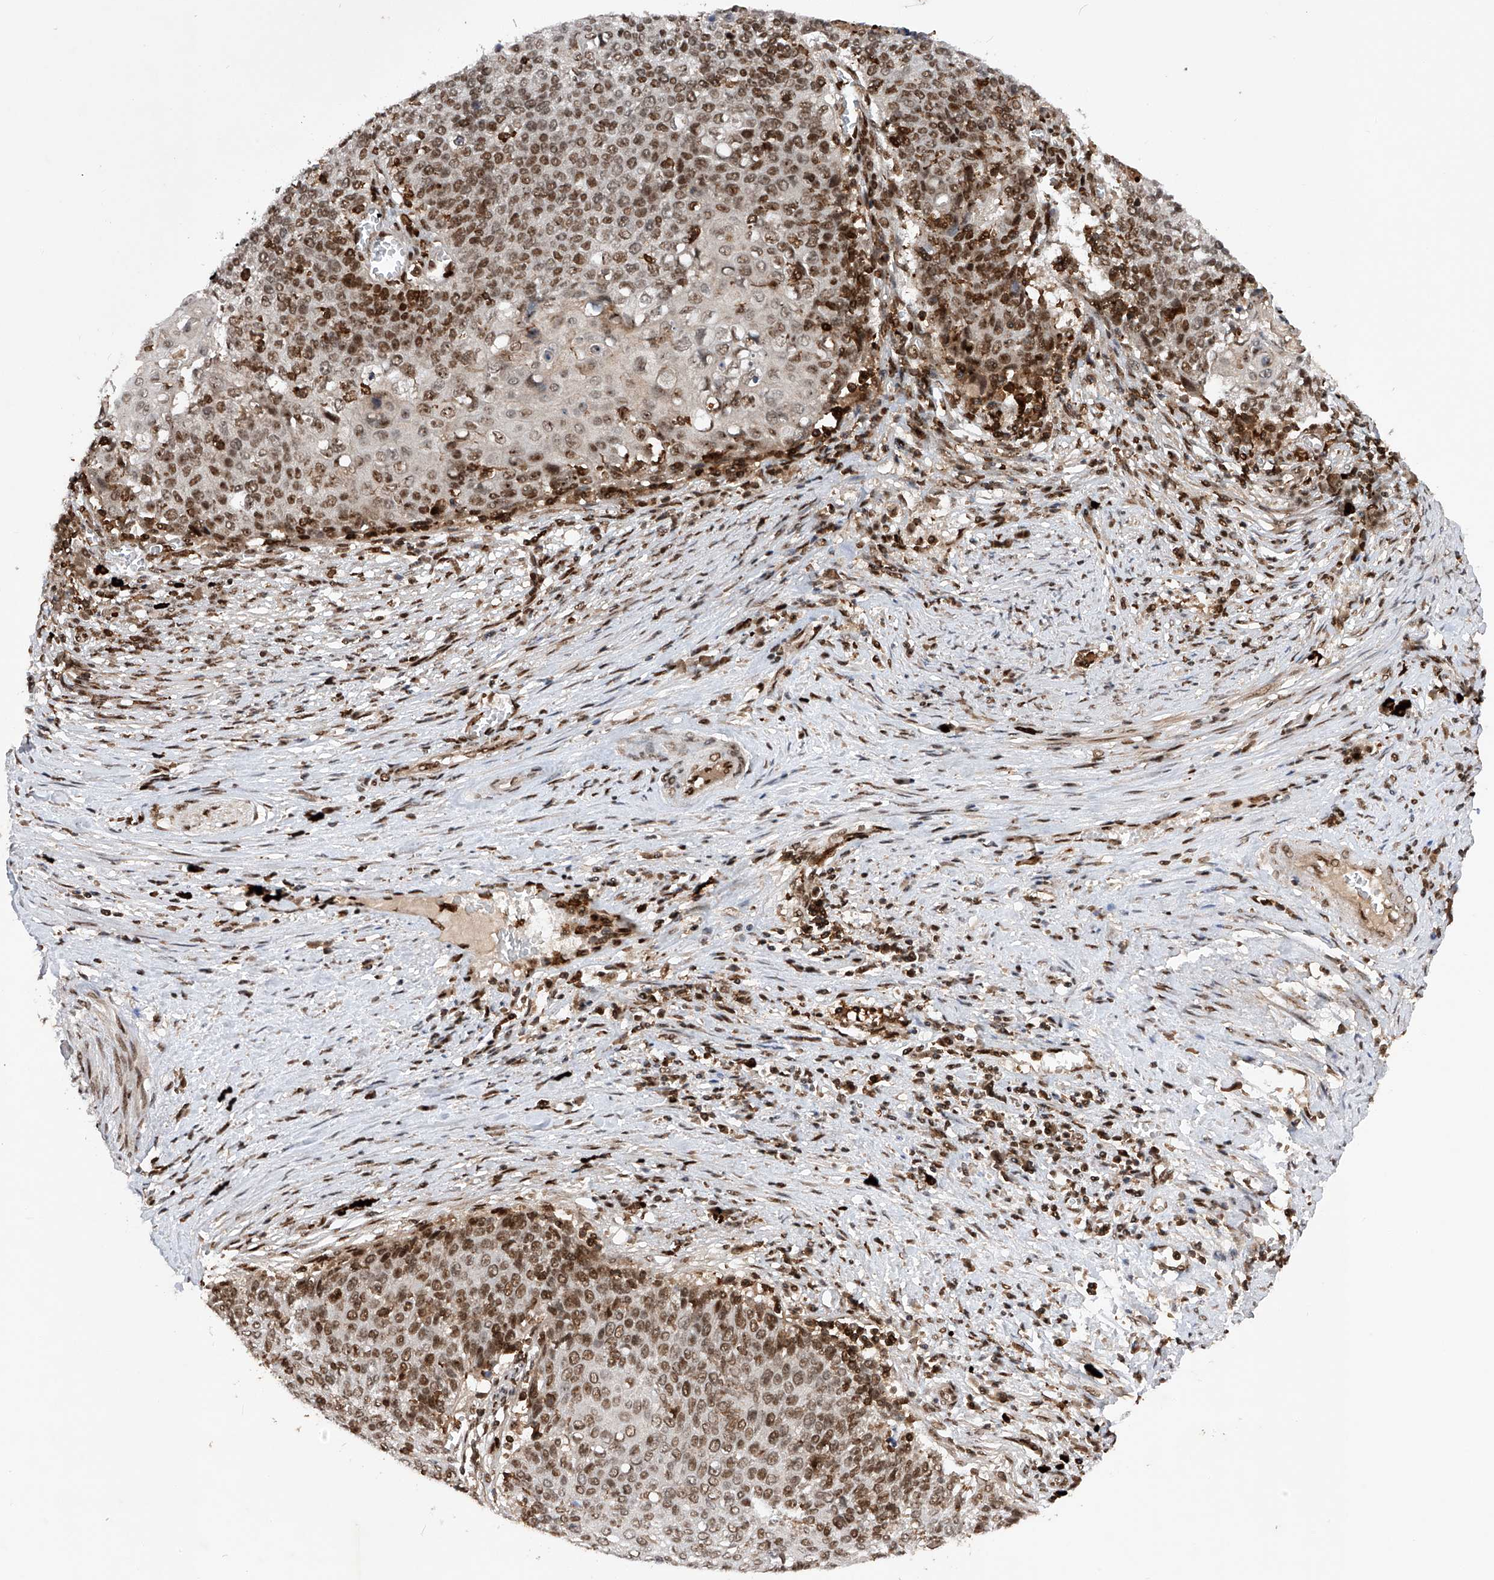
{"staining": {"intensity": "strong", "quantity": ">75%", "location": "nuclear"}, "tissue": "cervical cancer", "cell_type": "Tumor cells", "image_type": "cancer", "snomed": [{"axis": "morphology", "description": "Squamous cell carcinoma, NOS"}, {"axis": "topography", "description": "Cervix"}], "caption": "Protein expression by IHC reveals strong nuclear expression in approximately >75% of tumor cells in cervical cancer. The staining was performed using DAB, with brown indicating positive protein expression. Nuclei are stained blue with hematoxylin.", "gene": "ZNF280D", "patient": {"sex": "female", "age": 39}}